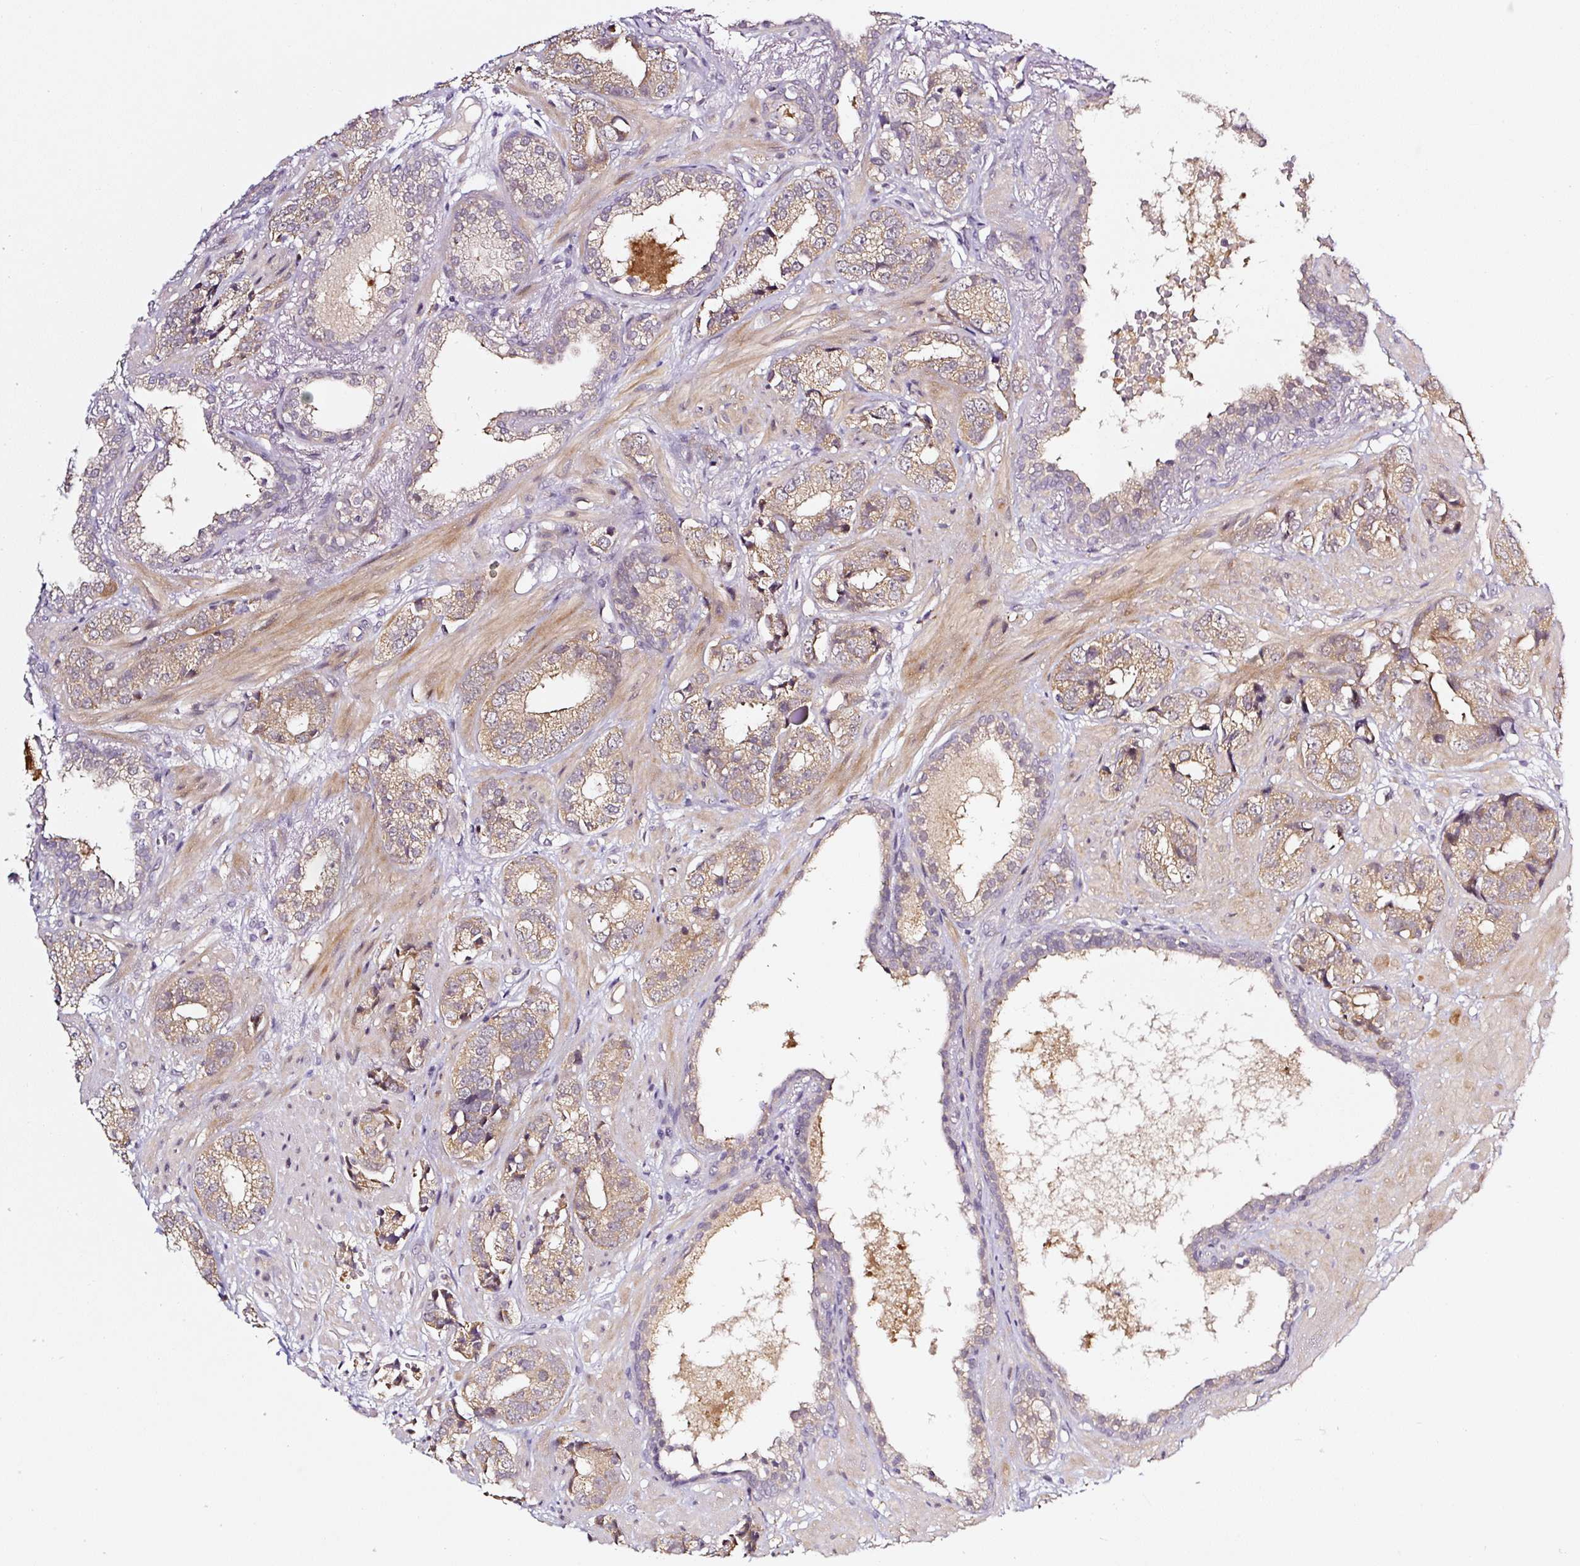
{"staining": {"intensity": "weak", "quantity": ">75%", "location": "cytoplasmic/membranous"}, "tissue": "prostate cancer", "cell_type": "Tumor cells", "image_type": "cancer", "snomed": [{"axis": "morphology", "description": "Adenocarcinoma, High grade"}, {"axis": "topography", "description": "Prostate"}], "caption": "Prostate cancer stained with a brown dye displays weak cytoplasmic/membranous positive expression in about >75% of tumor cells.", "gene": "PRKAA2", "patient": {"sex": "male", "age": 71}}